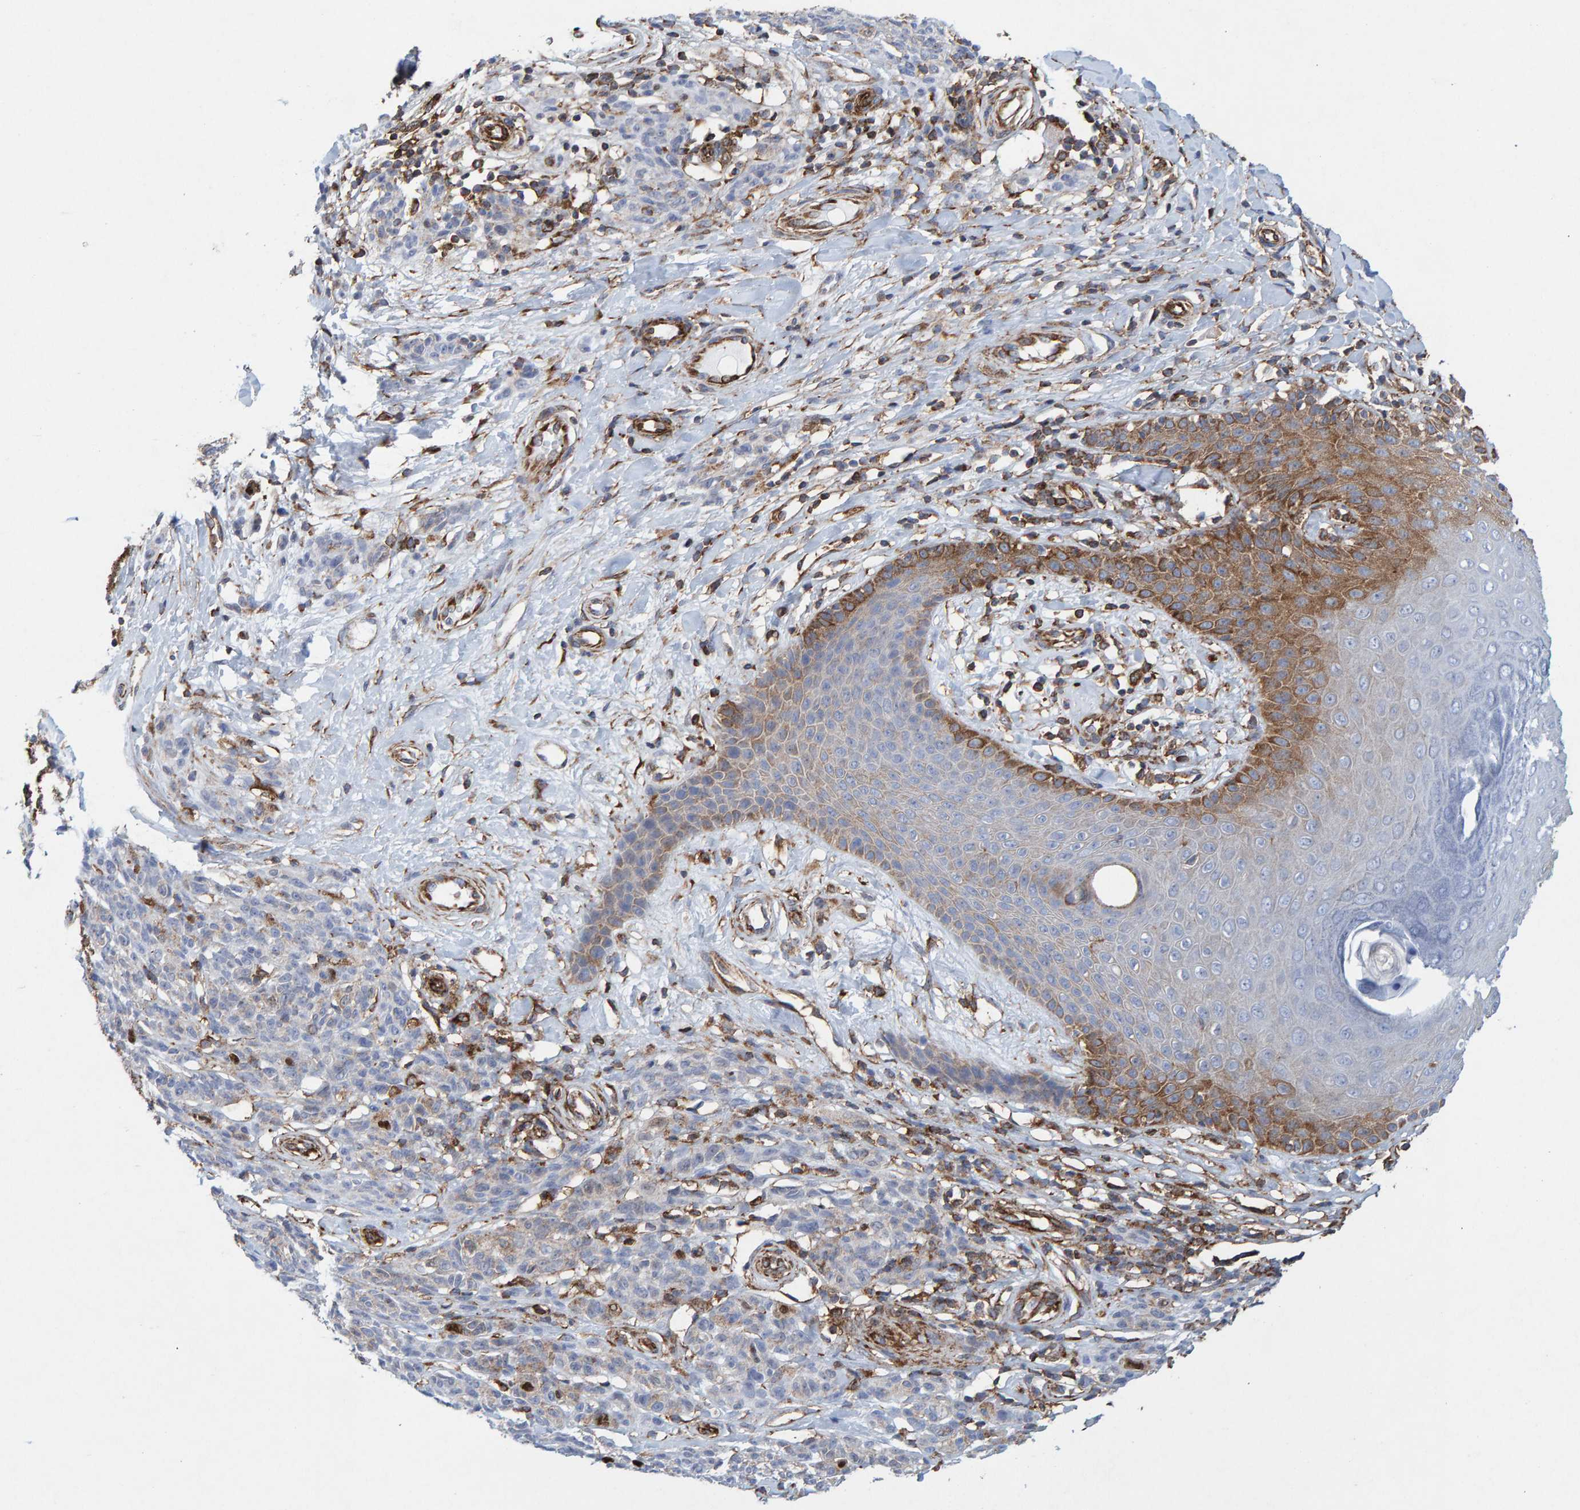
{"staining": {"intensity": "negative", "quantity": "none", "location": "none"}, "tissue": "melanoma", "cell_type": "Tumor cells", "image_type": "cancer", "snomed": [{"axis": "morphology", "description": "Malignant melanoma, NOS"}, {"axis": "topography", "description": "Skin"}], "caption": "High magnification brightfield microscopy of melanoma stained with DAB (3,3'-diaminobenzidine) (brown) and counterstained with hematoxylin (blue): tumor cells show no significant expression. (DAB (3,3'-diaminobenzidine) immunohistochemistry (IHC) with hematoxylin counter stain).", "gene": "MVP", "patient": {"sex": "female", "age": 64}}